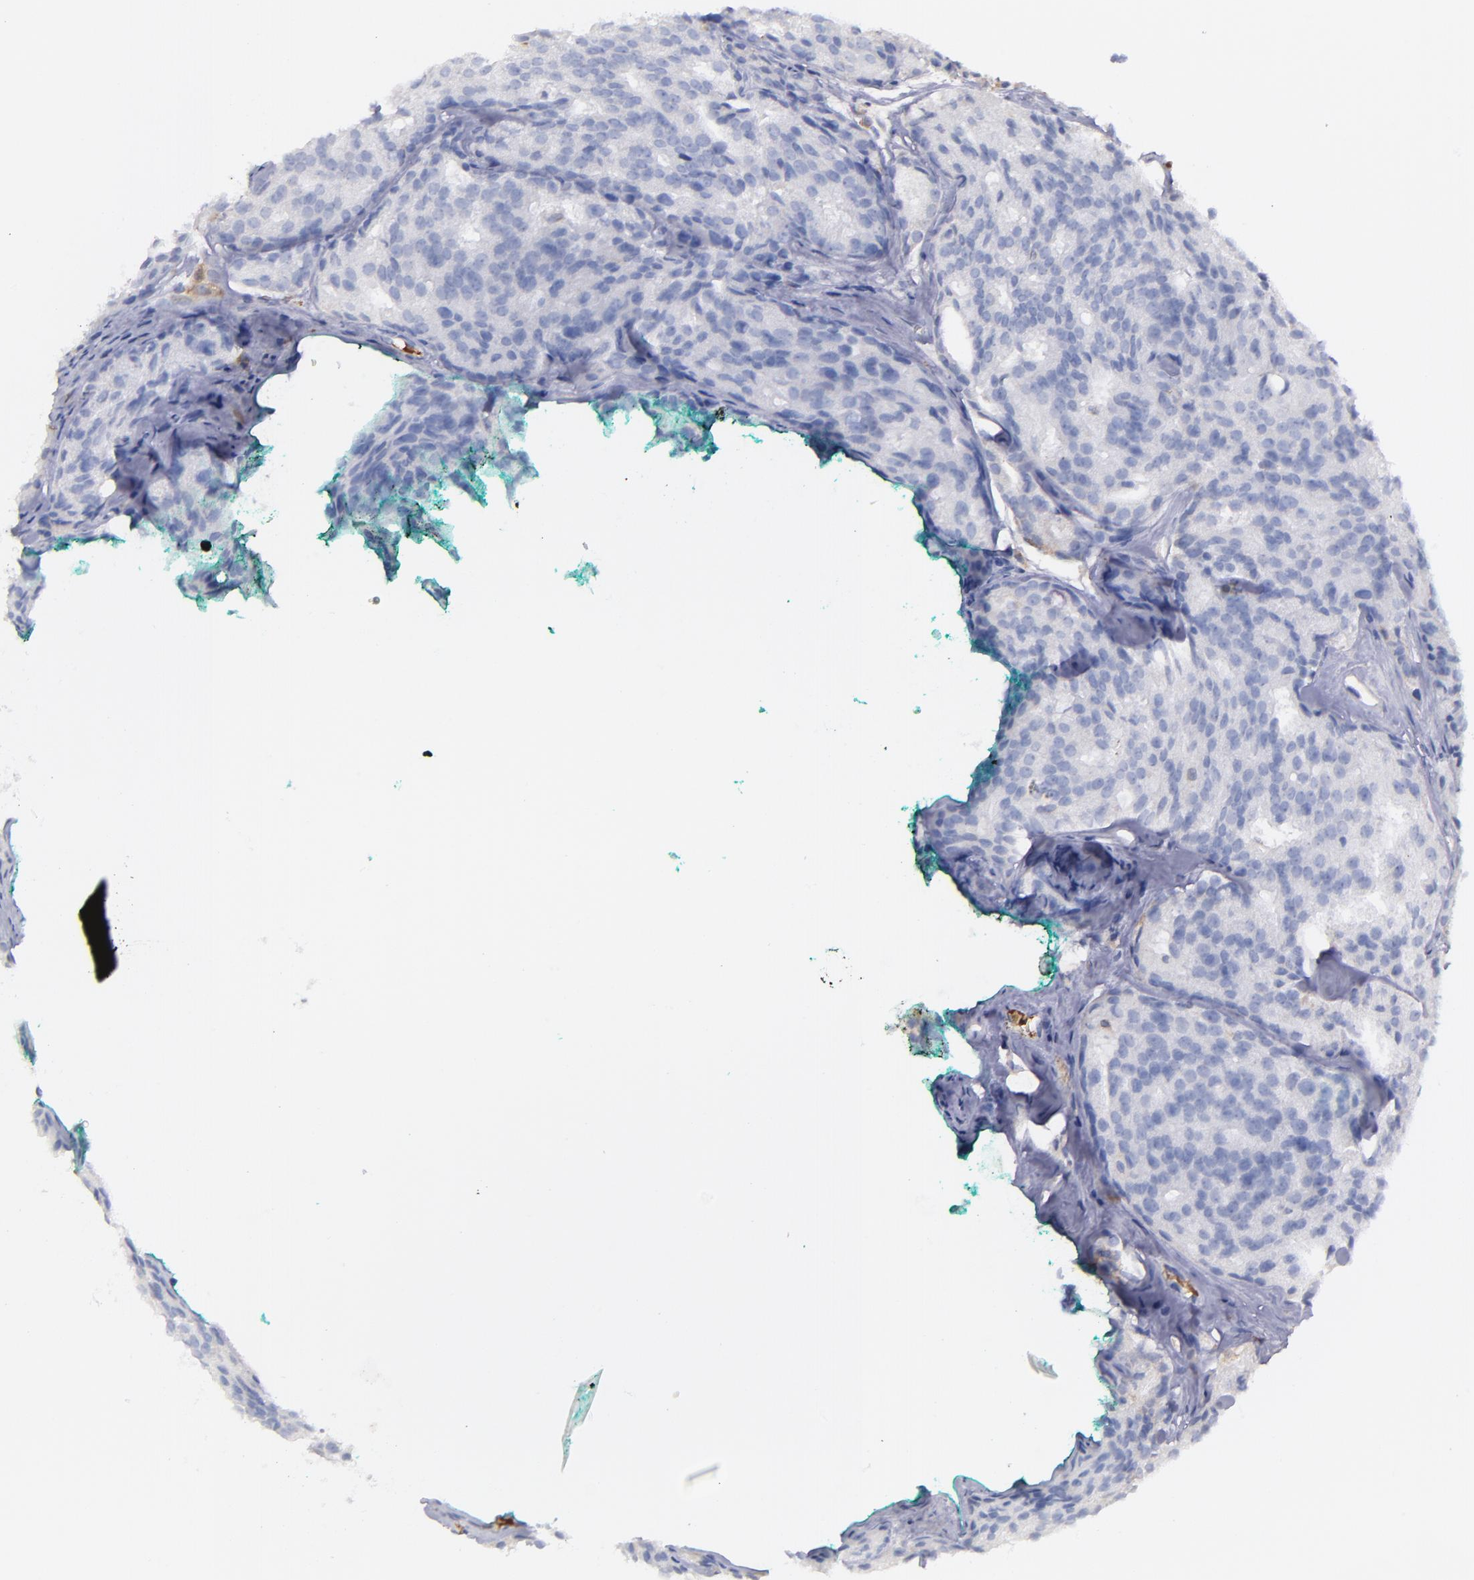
{"staining": {"intensity": "negative", "quantity": "none", "location": "none"}, "tissue": "prostate cancer", "cell_type": "Tumor cells", "image_type": "cancer", "snomed": [{"axis": "morphology", "description": "Adenocarcinoma, High grade"}, {"axis": "topography", "description": "Prostate"}], "caption": "High power microscopy micrograph of an IHC image of prostate high-grade adenocarcinoma, revealing no significant staining in tumor cells.", "gene": "C1QA", "patient": {"sex": "male", "age": 64}}